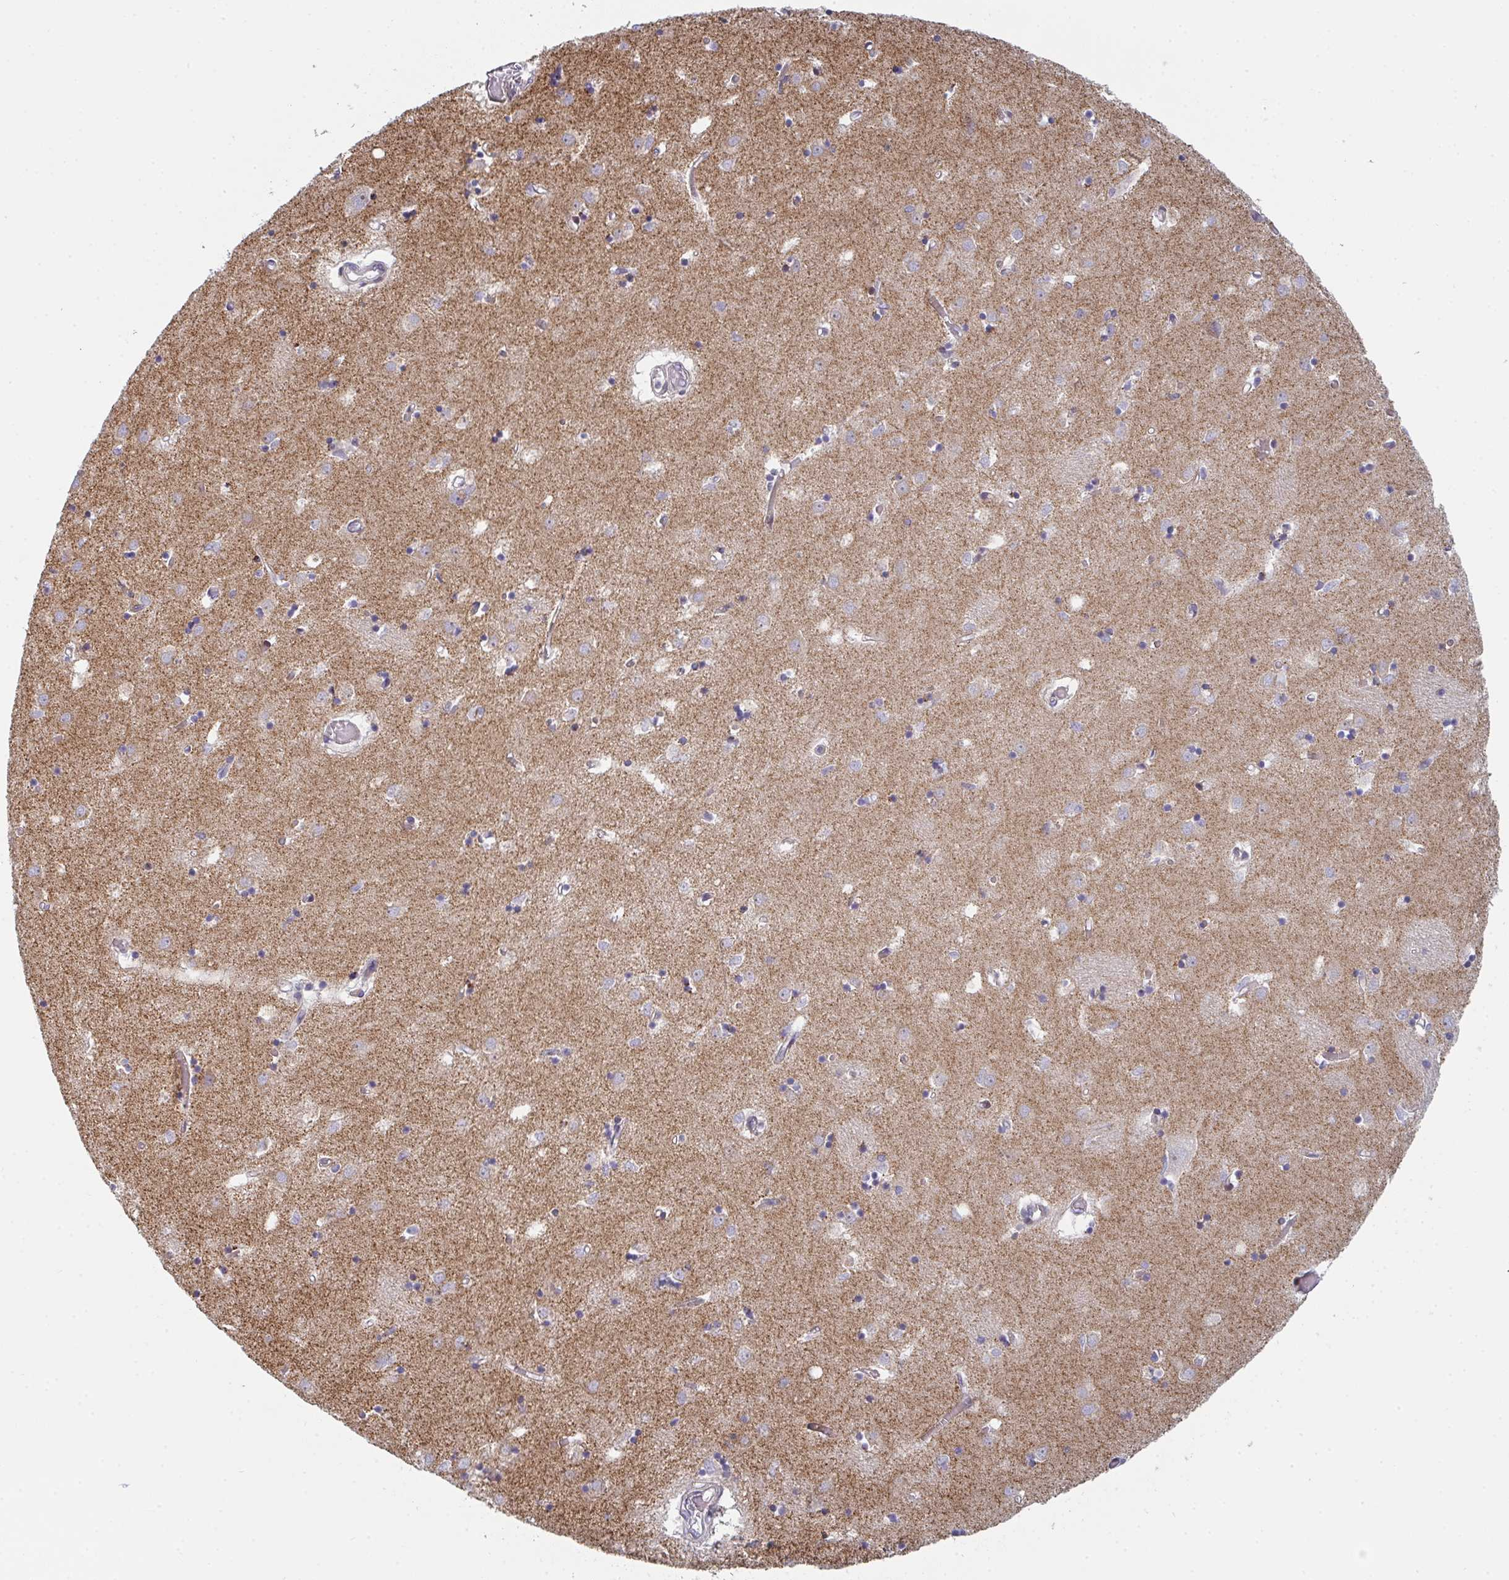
{"staining": {"intensity": "negative", "quantity": "none", "location": "none"}, "tissue": "caudate", "cell_type": "Glial cells", "image_type": "normal", "snomed": [{"axis": "morphology", "description": "Normal tissue, NOS"}, {"axis": "topography", "description": "Lateral ventricle wall"}], "caption": "Histopathology image shows no significant protein staining in glial cells of benign caudate.", "gene": "PRKCH", "patient": {"sex": "male", "age": 70}}